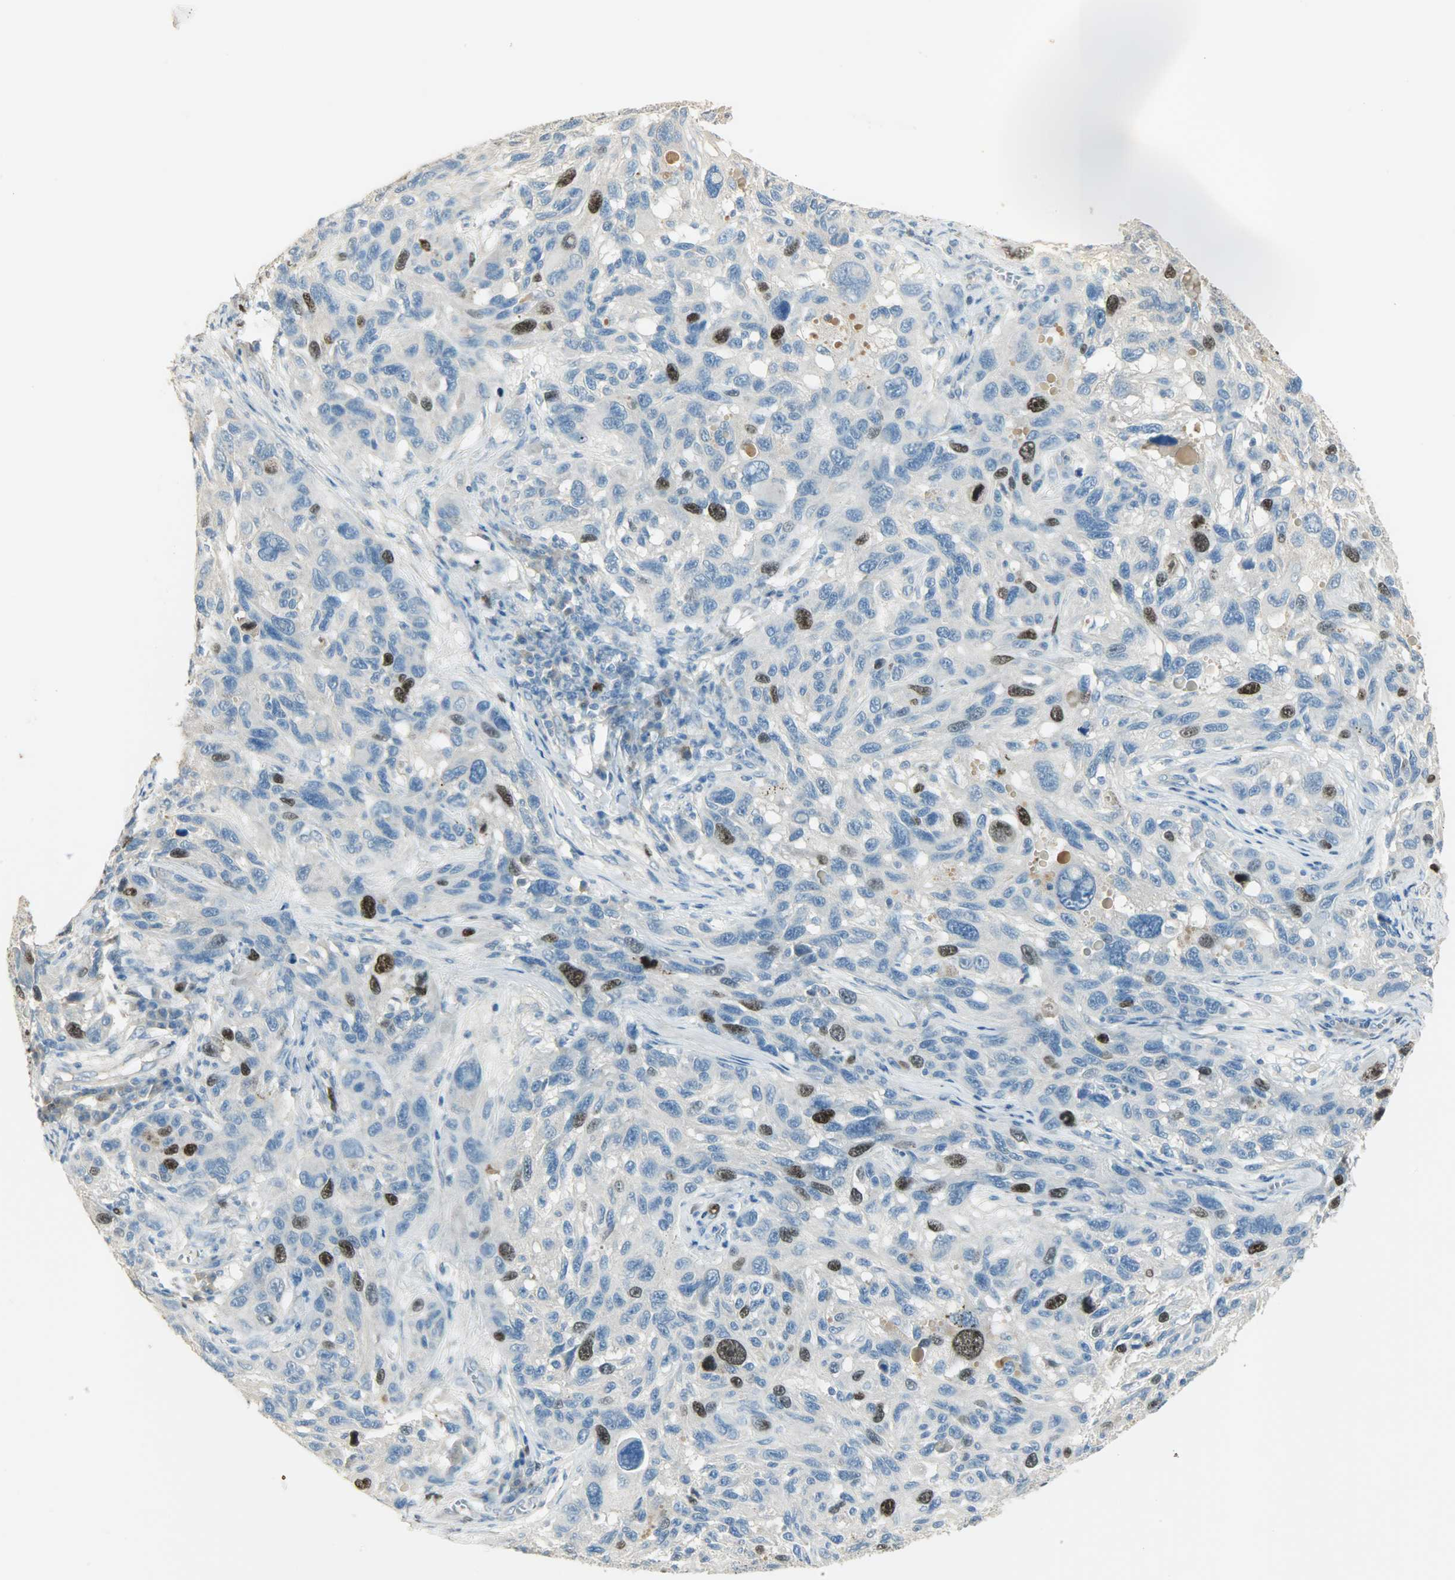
{"staining": {"intensity": "strong", "quantity": "<25%", "location": "nuclear"}, "tissue": "melanoma", "cell_type": "Tumor cells", "image_type": "cancer", "snomed": [{"axis": "morphology", "description": "Malignant melanoma, NOS"}, {"axis": "topography", "description": "Skin"}], "caption": "Human malignant melanoma stained for a protein (brown) reveals strong nuclear positive staining in about <25% of tumor cells.", "gene": "TPX2", "patient": {"sex": "male", "age": 53}}